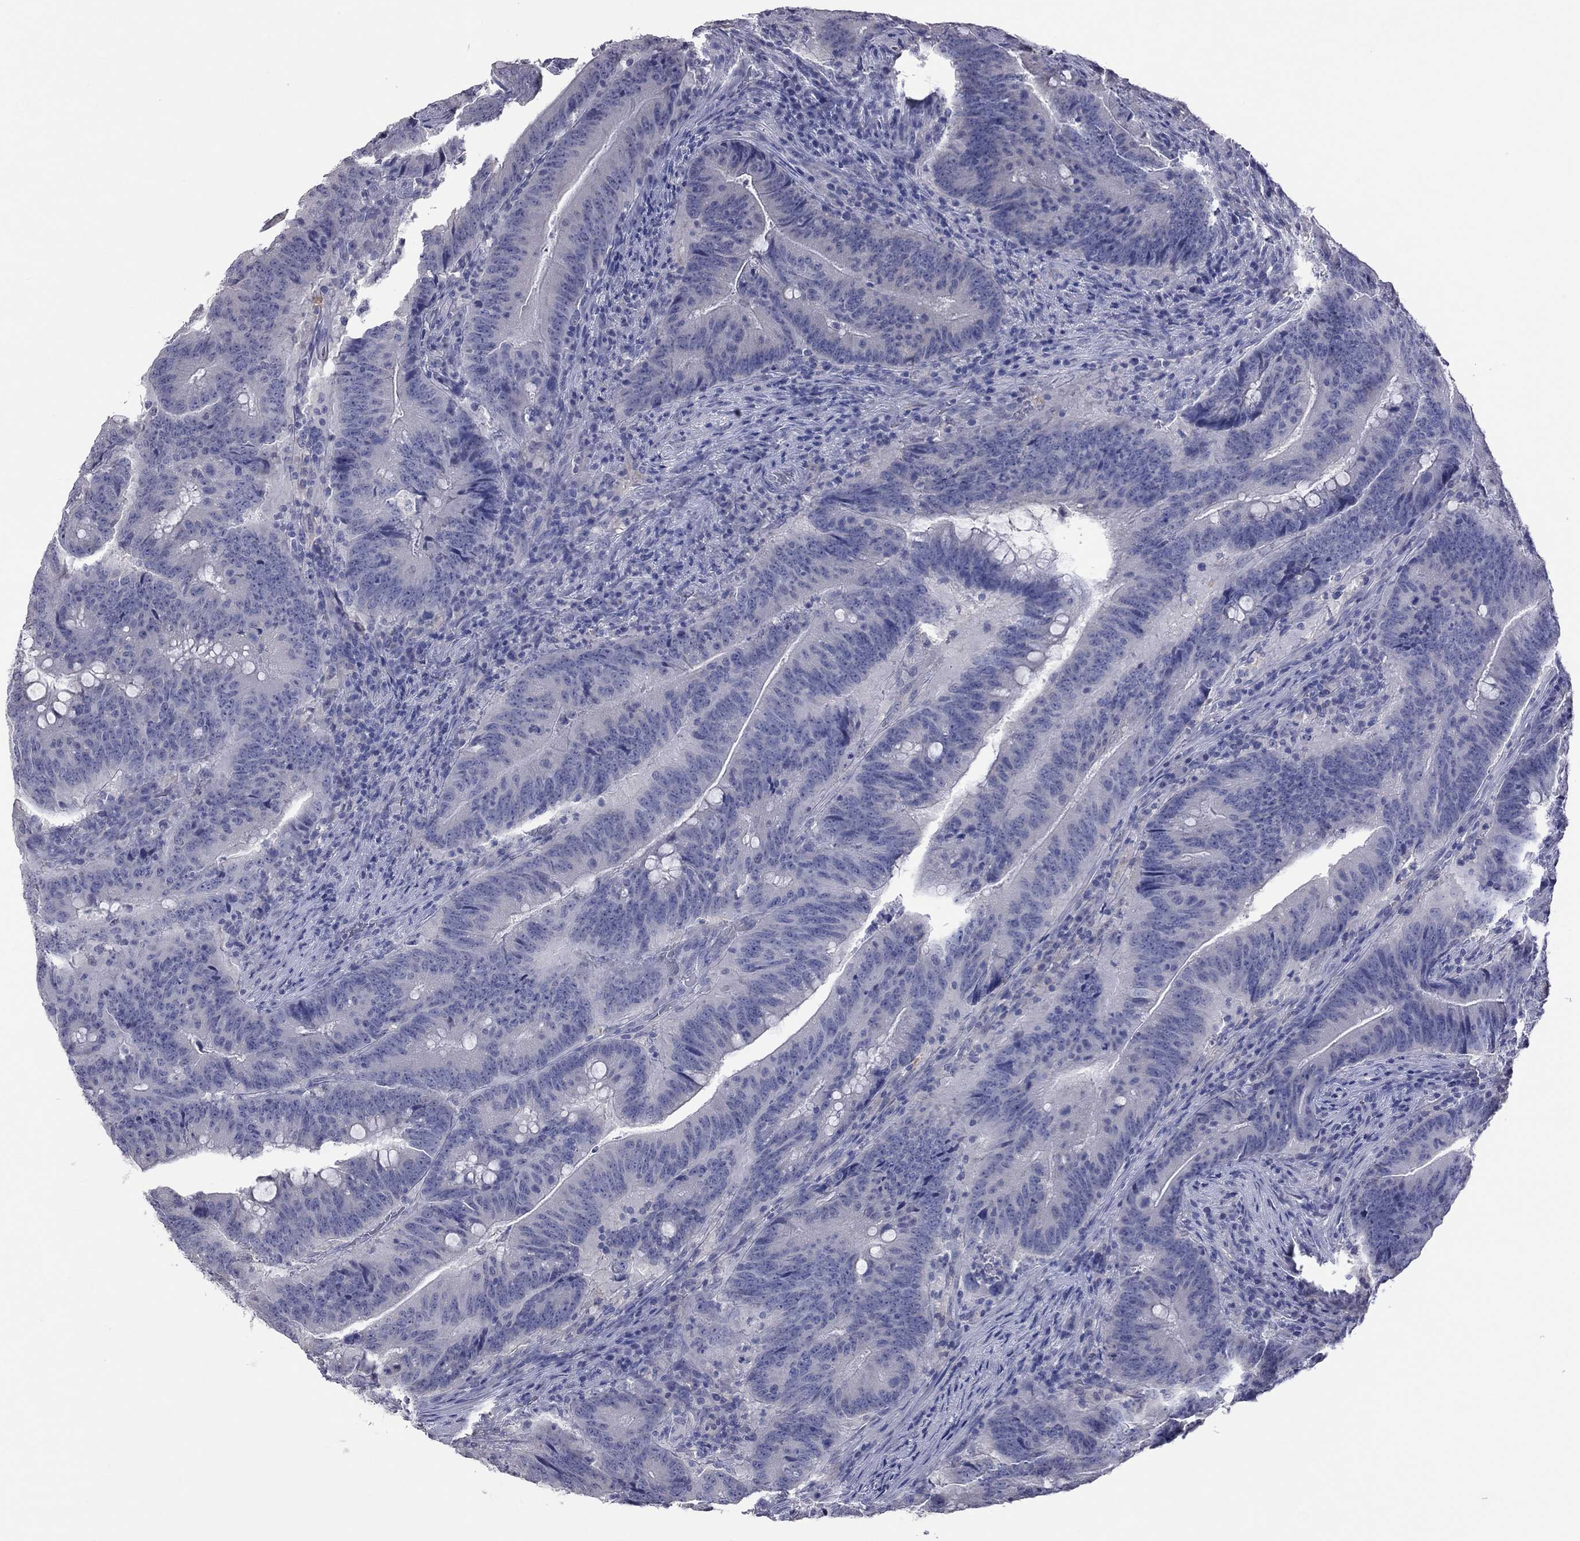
{"staining": {"intensity": "negative", "quantity": "none", "location": "none"}, "tissue": "colorectal cancer", "cell_type": "Tumor cells", "image_type": "cancer", "snomed": [{"axis": "morphology", "description": "Adenocarcinoma, NOS"}, {"axis": "topography", "description": "Colon"}], "caption": "Human adenocarcinoma (colorectal) stained for a protein using immunohistochemistry displays no staining in tumor cells.", "gene": "HYLS1", "patient": {"sex": "female", "age": 87}}